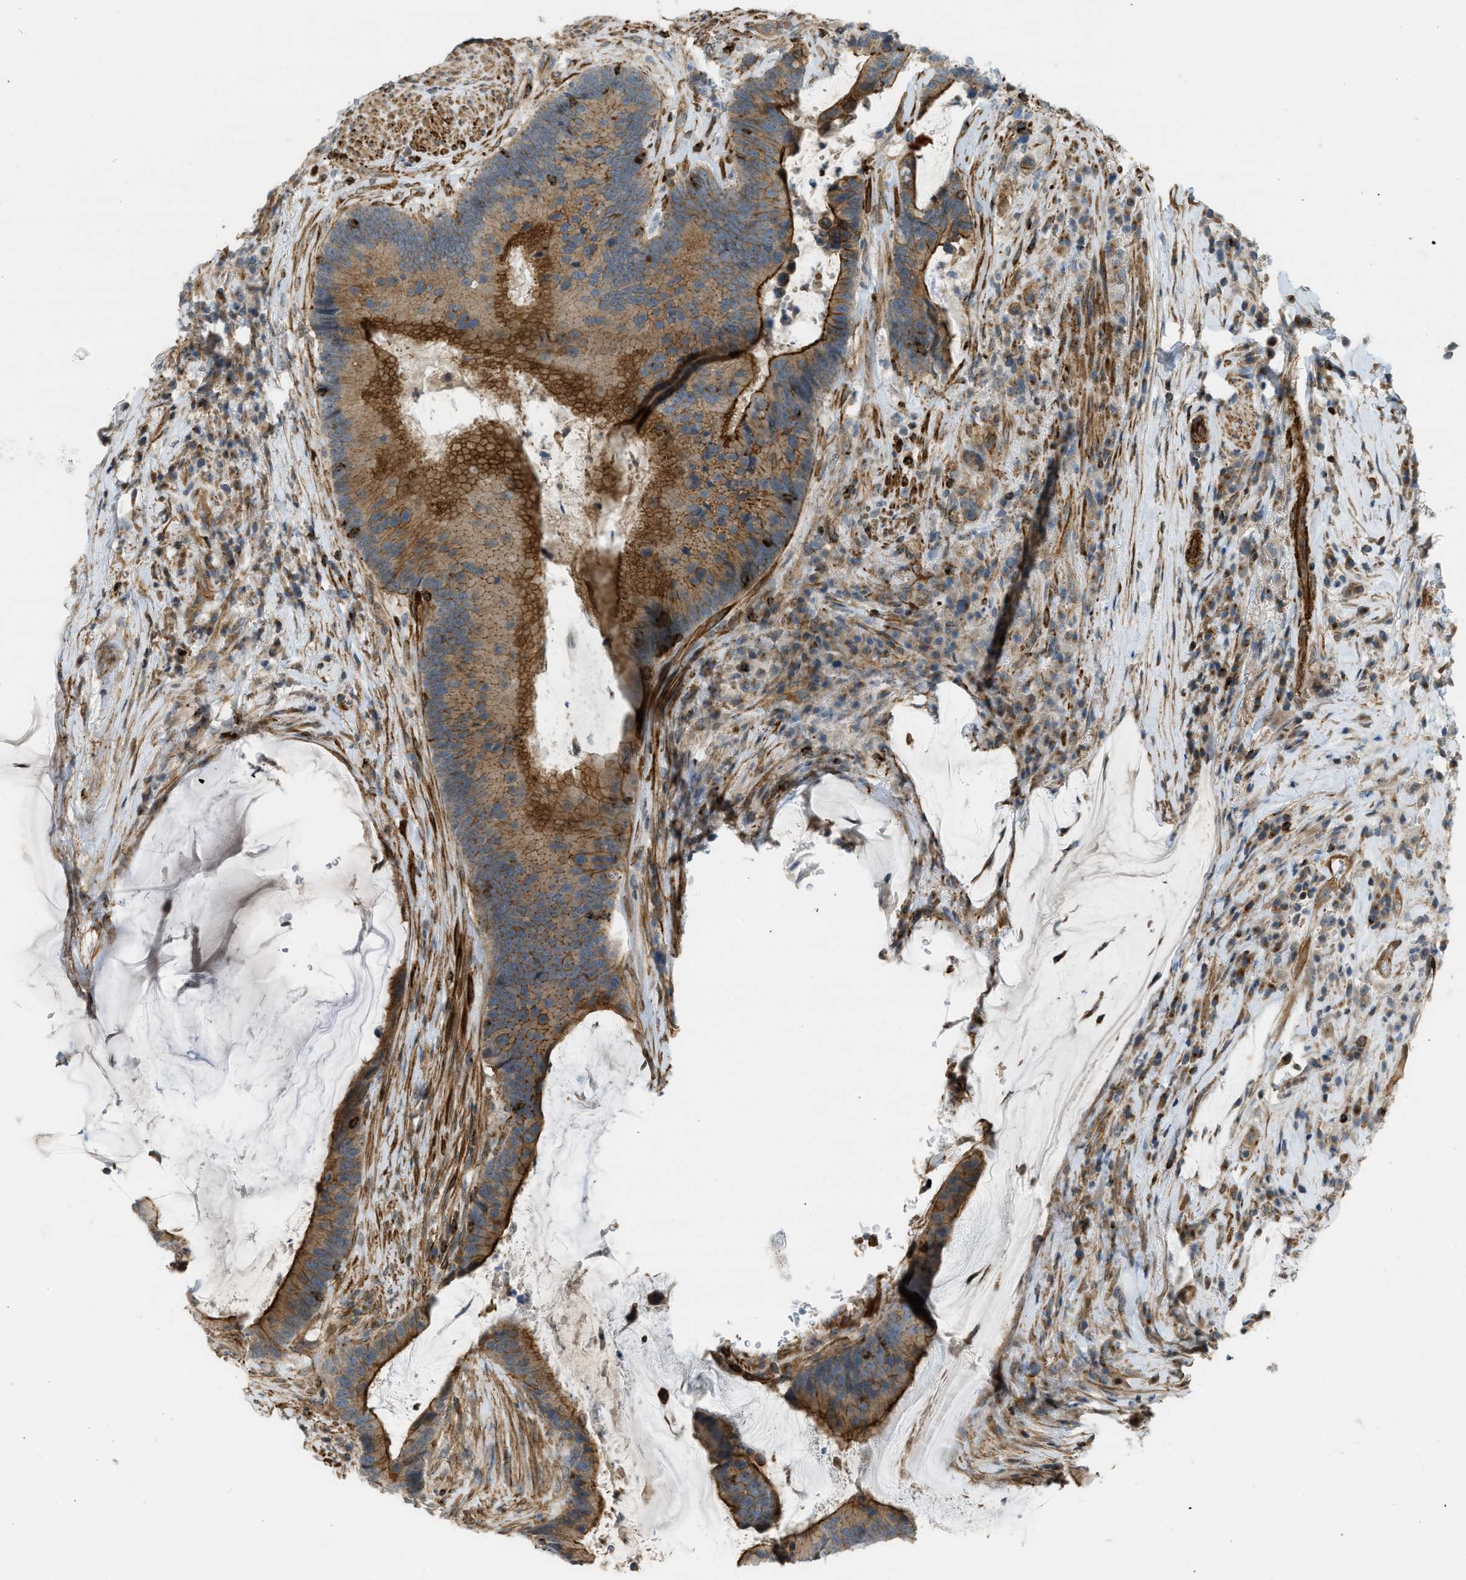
{"staining": {"intensity": "strong", "quantity": ">75%", "location": "cytoplasmic/membranous"}, "tissue": "colorectal cancer", "cell_type": "Tumor cells", "image_type": "cancer", "snomed": [{"axis": "morphology", "description": "Adenocarcinoma, NOS"}, {"axis": "topography", "description": "Rectum"}], "caption": "Colorectal adenocarcinoma stained for a protein (brown) demonstrates strong cytoplasmic/membranous positive positivity in approximately >75% of tumor cells.", "gene": "KIAA1671", "patient": {"sex": "female", "age": 89}}